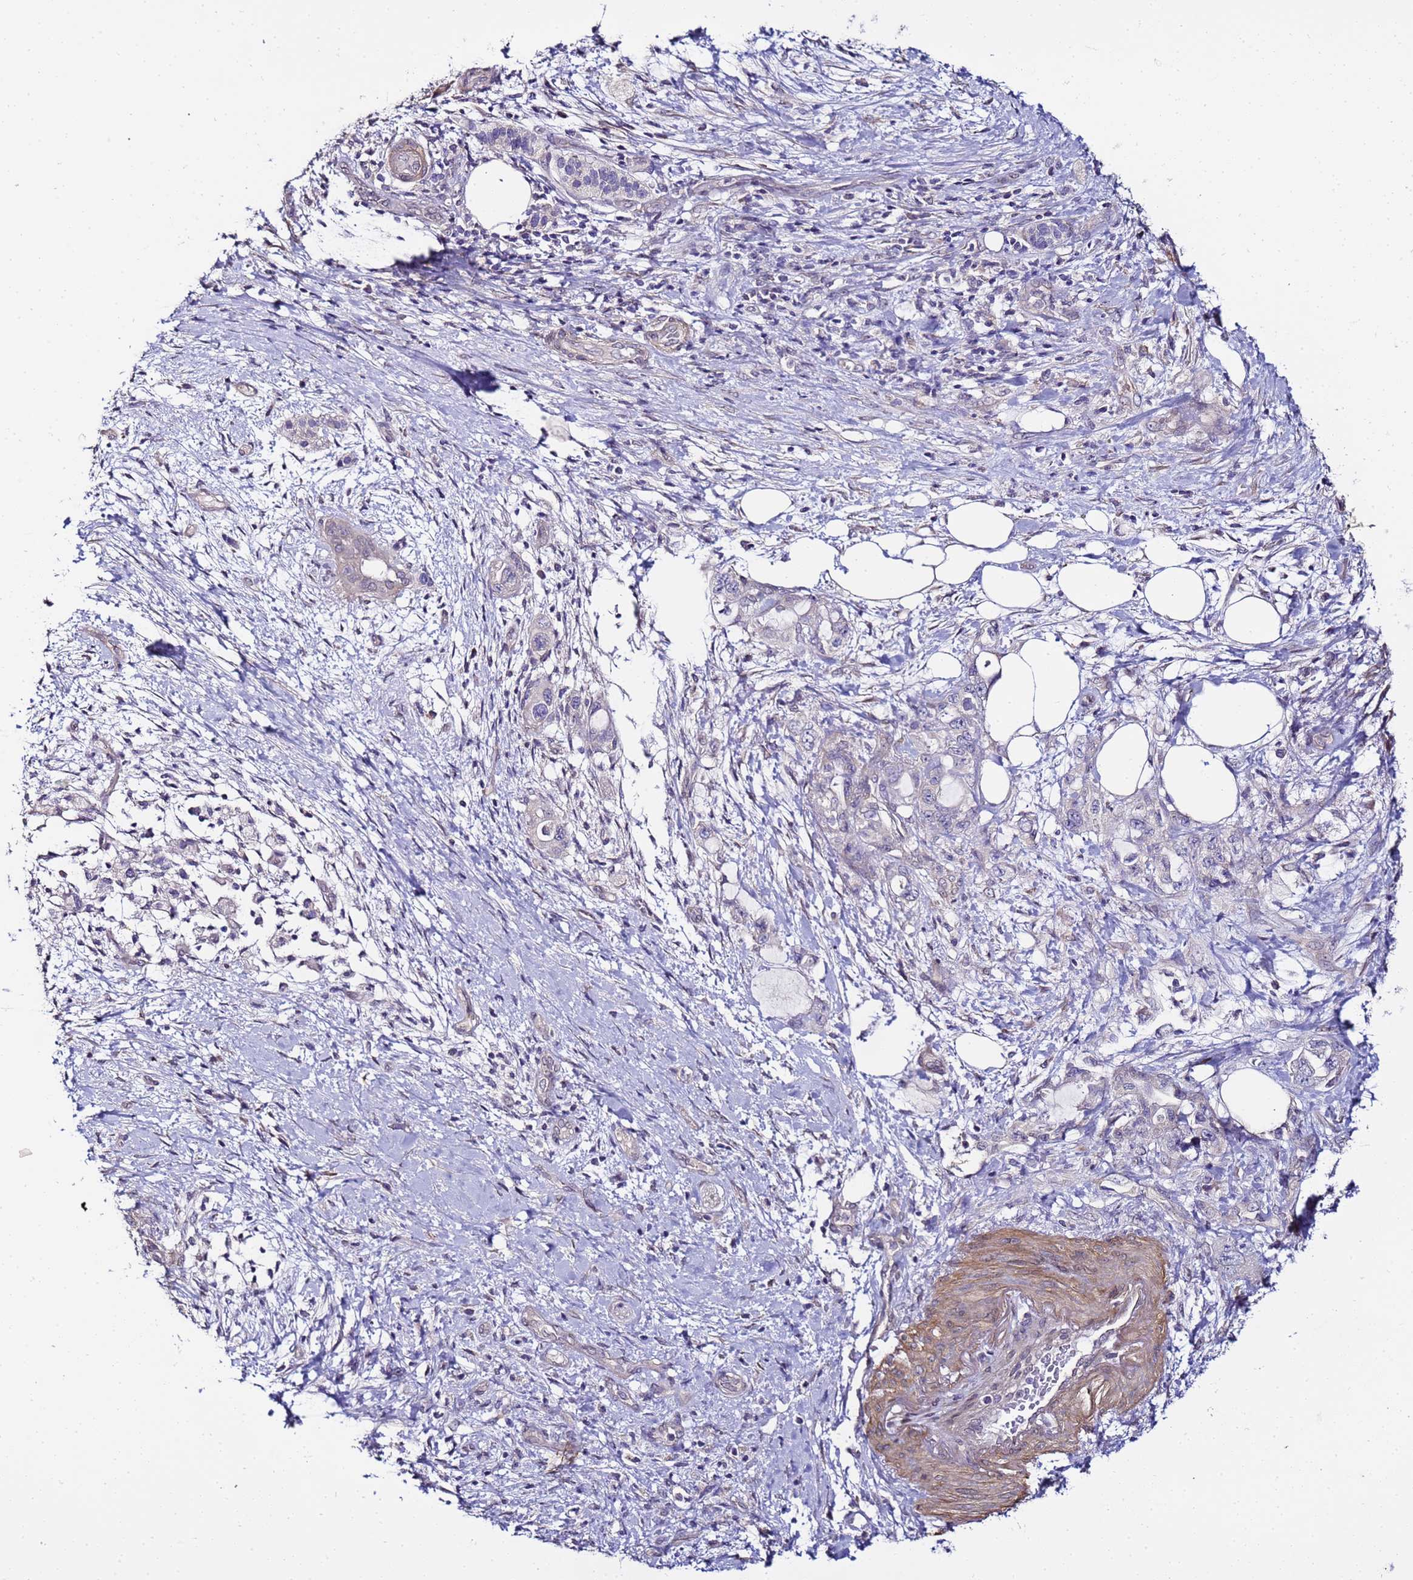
{"staining": {"intensity": "negative", "quantity": "none", "location": "none"}, "tissue": "pancreatic cancer", "cell_type": "Tumor cells", "image_type": "cancer", "snomed": [{"axis": "morphology", "description": "Adenocarcinoma, NOS"}, {"axis": "topography", "description": "Pancreas"}], "caption": "DAB (3,3'-diaminobenzidine) immunohistochemical staining of pancreatic cancer demonstrates no significant staining in tumor cells.", "gene": "FAM166B", "patient": {"sex": "female", "age": 61}}